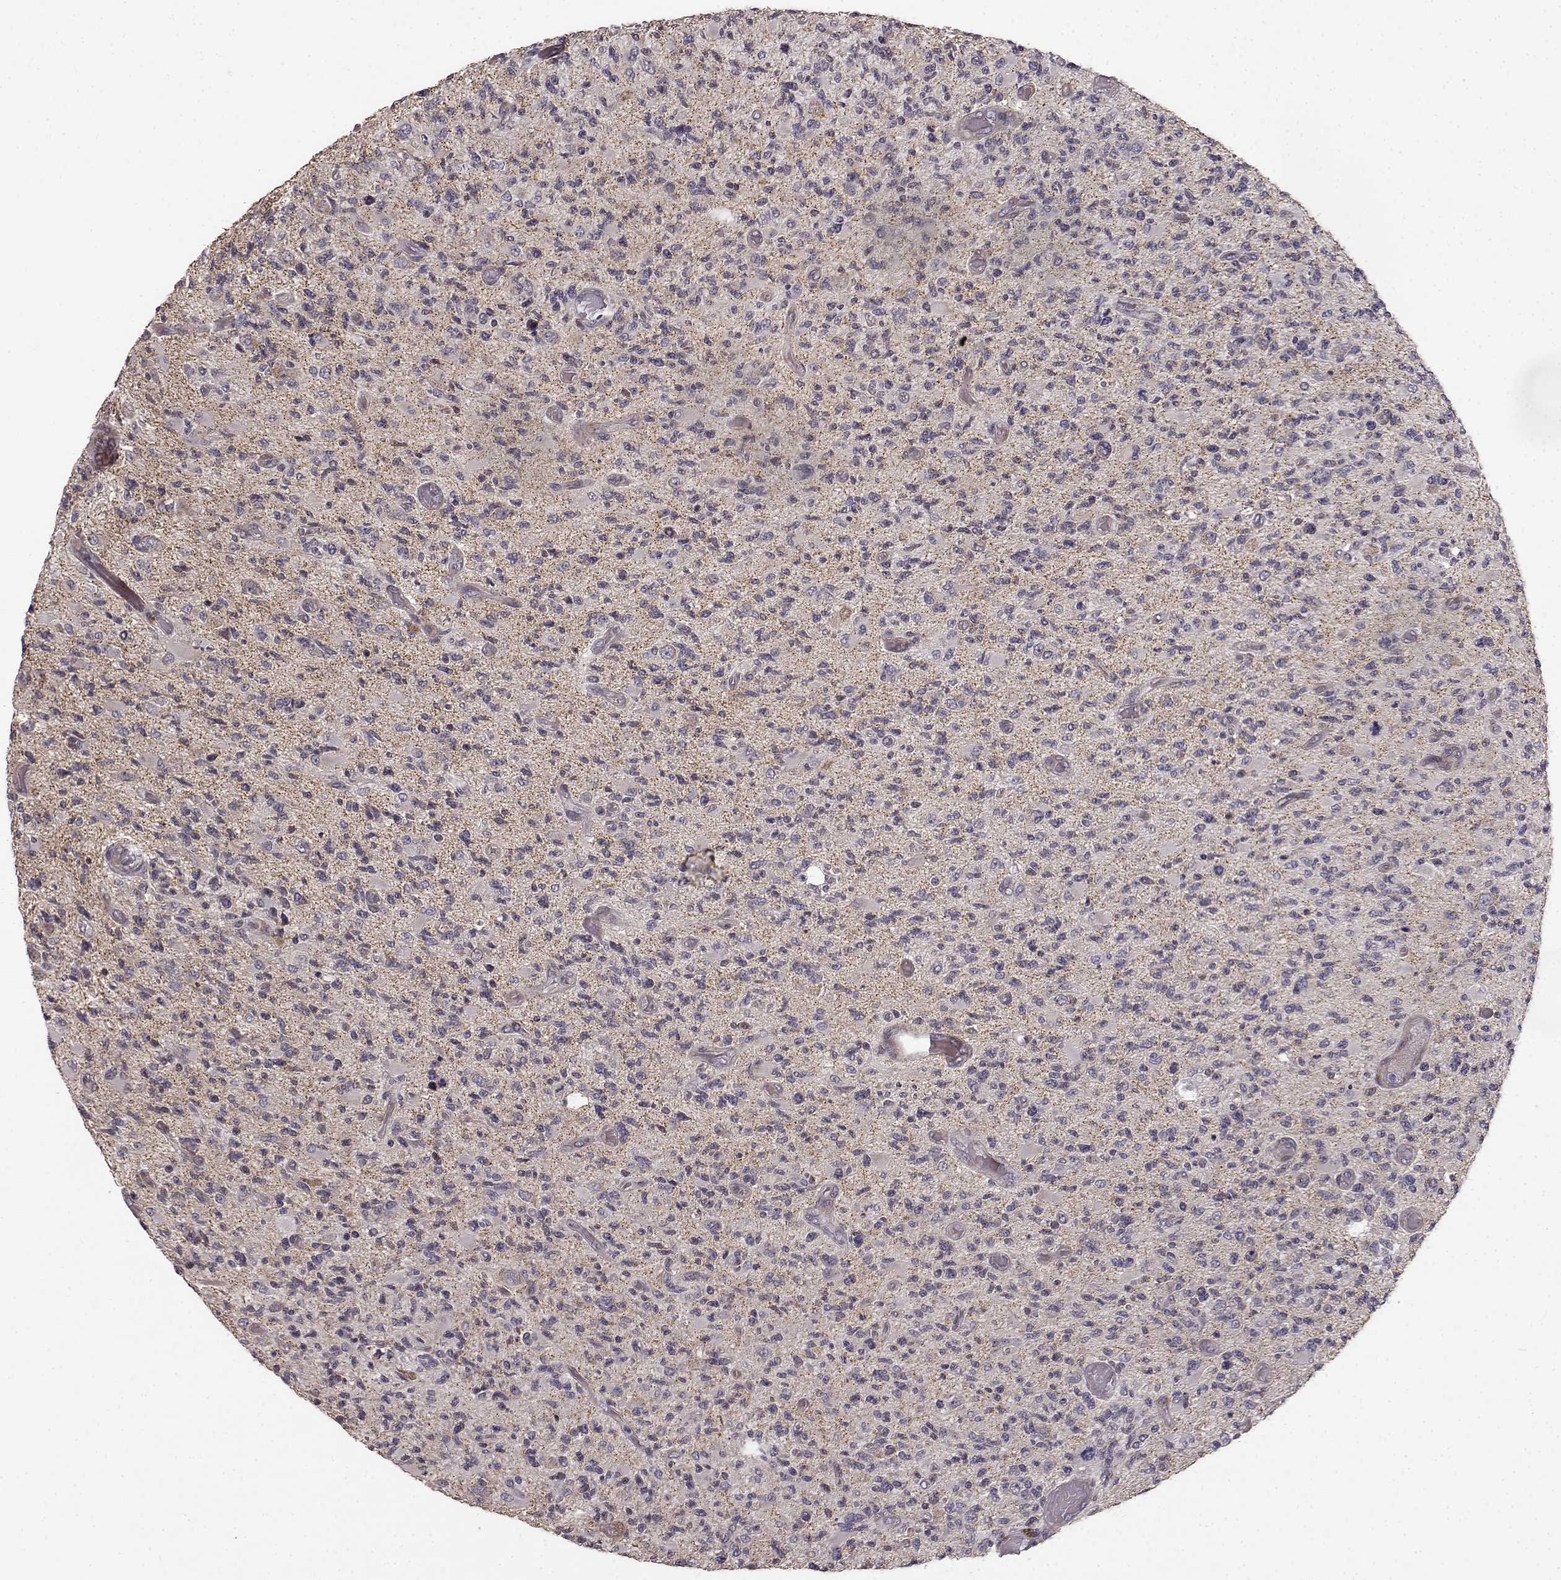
{"staining": {"intensity": "negative", "quantity": "none", "location": "none"}, "tissue": "glioma", "cell_type": "Tumor cells", "image_type": "cancer", "snomed": [{"axis": "morphology", "description": "Glioma, malignant, High grade"}, {"axis": "topography", "description": "Brain"}], "caption": "Malignant glioma (high-grade) was stained to show a protein in brown. There is no significant positivity in tumor cells. (DAB immunohistochemistry with hematoxylin counter stain).", "gene": "BACH2", "patient": {"sex": "female", "age": 63}}